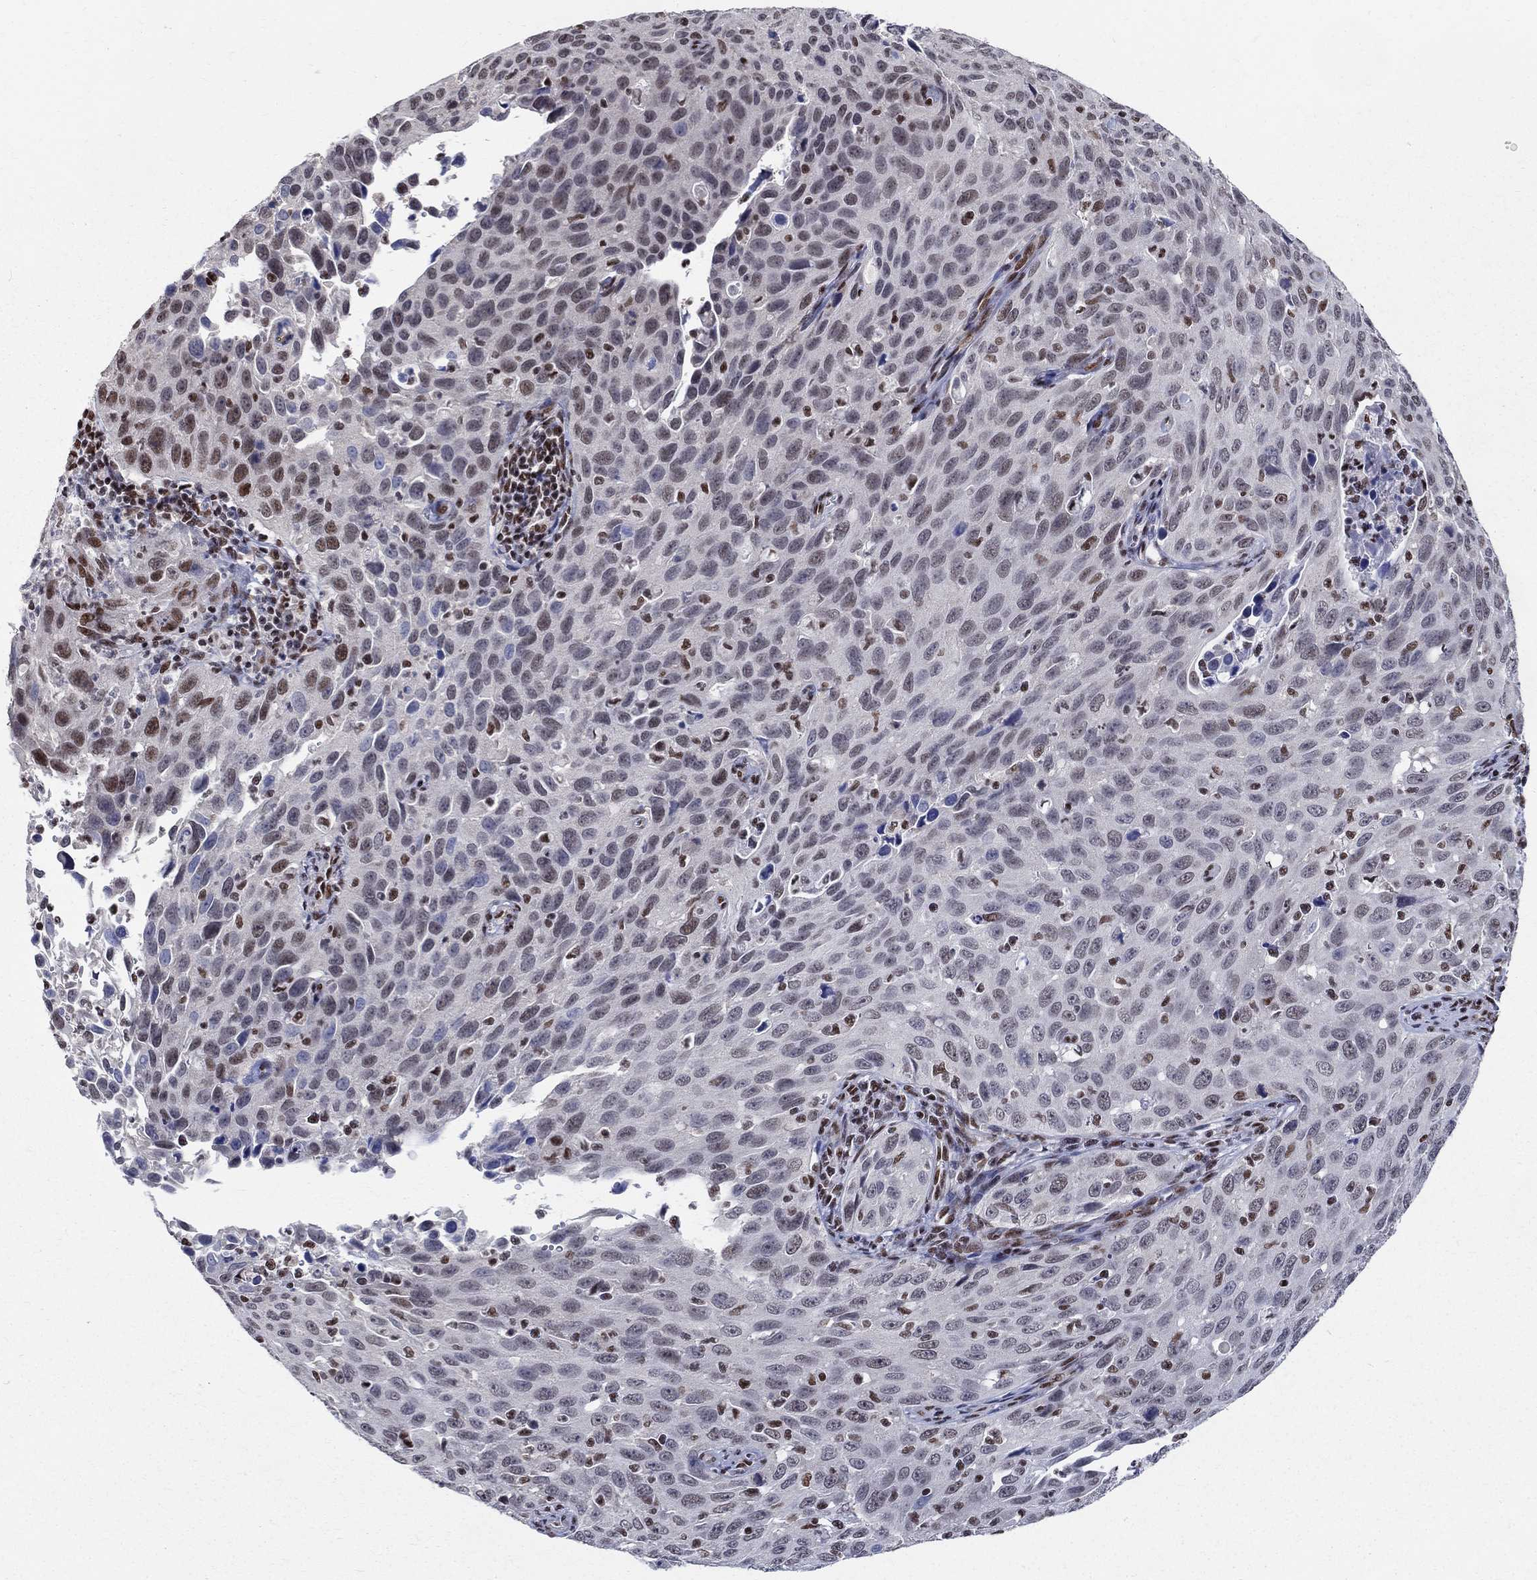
{"staining": {"intensity": "moderate", "quantity": "<25%", "location": "nuclear"}, "tissue": "cervical cancer", "cell_type": "Tumor cells", "image_type": "cancer", "snomed": [{"axis": "morphology", "description": "Squamous cell carcinoma, NOS"}, {"axis": "topography", "description": "Cervix"}], "caption": "Brown immunohistochemical staining in human cervical squamous cell carcinoma exhibits moderate nuclear positivity in approximately <25% of tumor cells.", "gene": "FBXO16", "patient": {"sex": "female", "age": 26}}